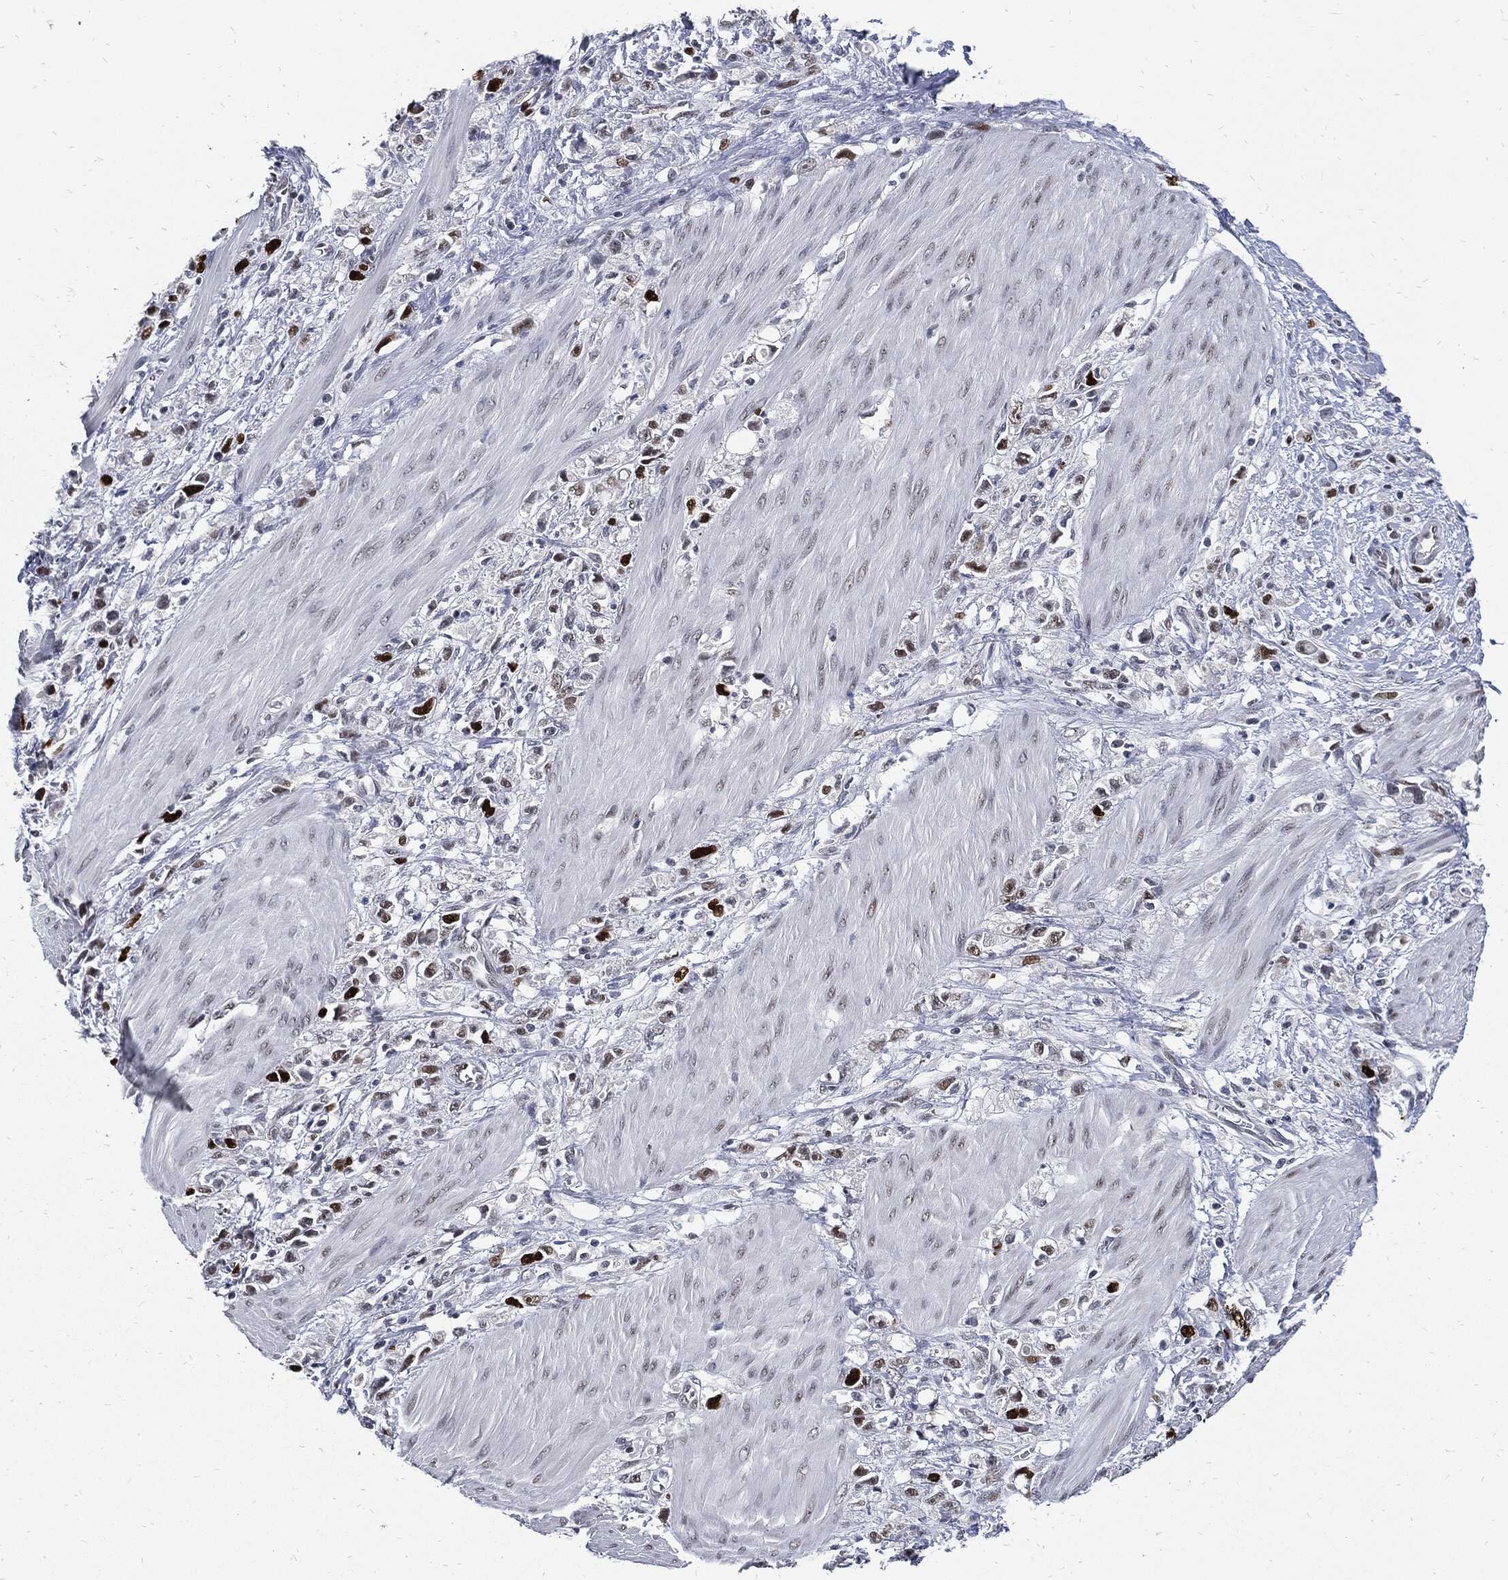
{"staining": {"intensity": "strong", "quantity": "<25%", "location": "nuclear"}, "tissue": "stomach cancer", "cell_type": "Tumor cells", "image_type": "cancer", "snomed": [{"axis": "morphology", "description": "Adenocarcinoma, NOS"}, {"axis": "topography", "description": "Stomach"}], "caption": "A histopathology image showing strong nuclear expression in about <25% of tumor cells in adenocarcinoma (stomach), as visualized by brown immunohistochemical staining.", "gene": "NBN", "patient": {"sex": "female", "age": 59}}